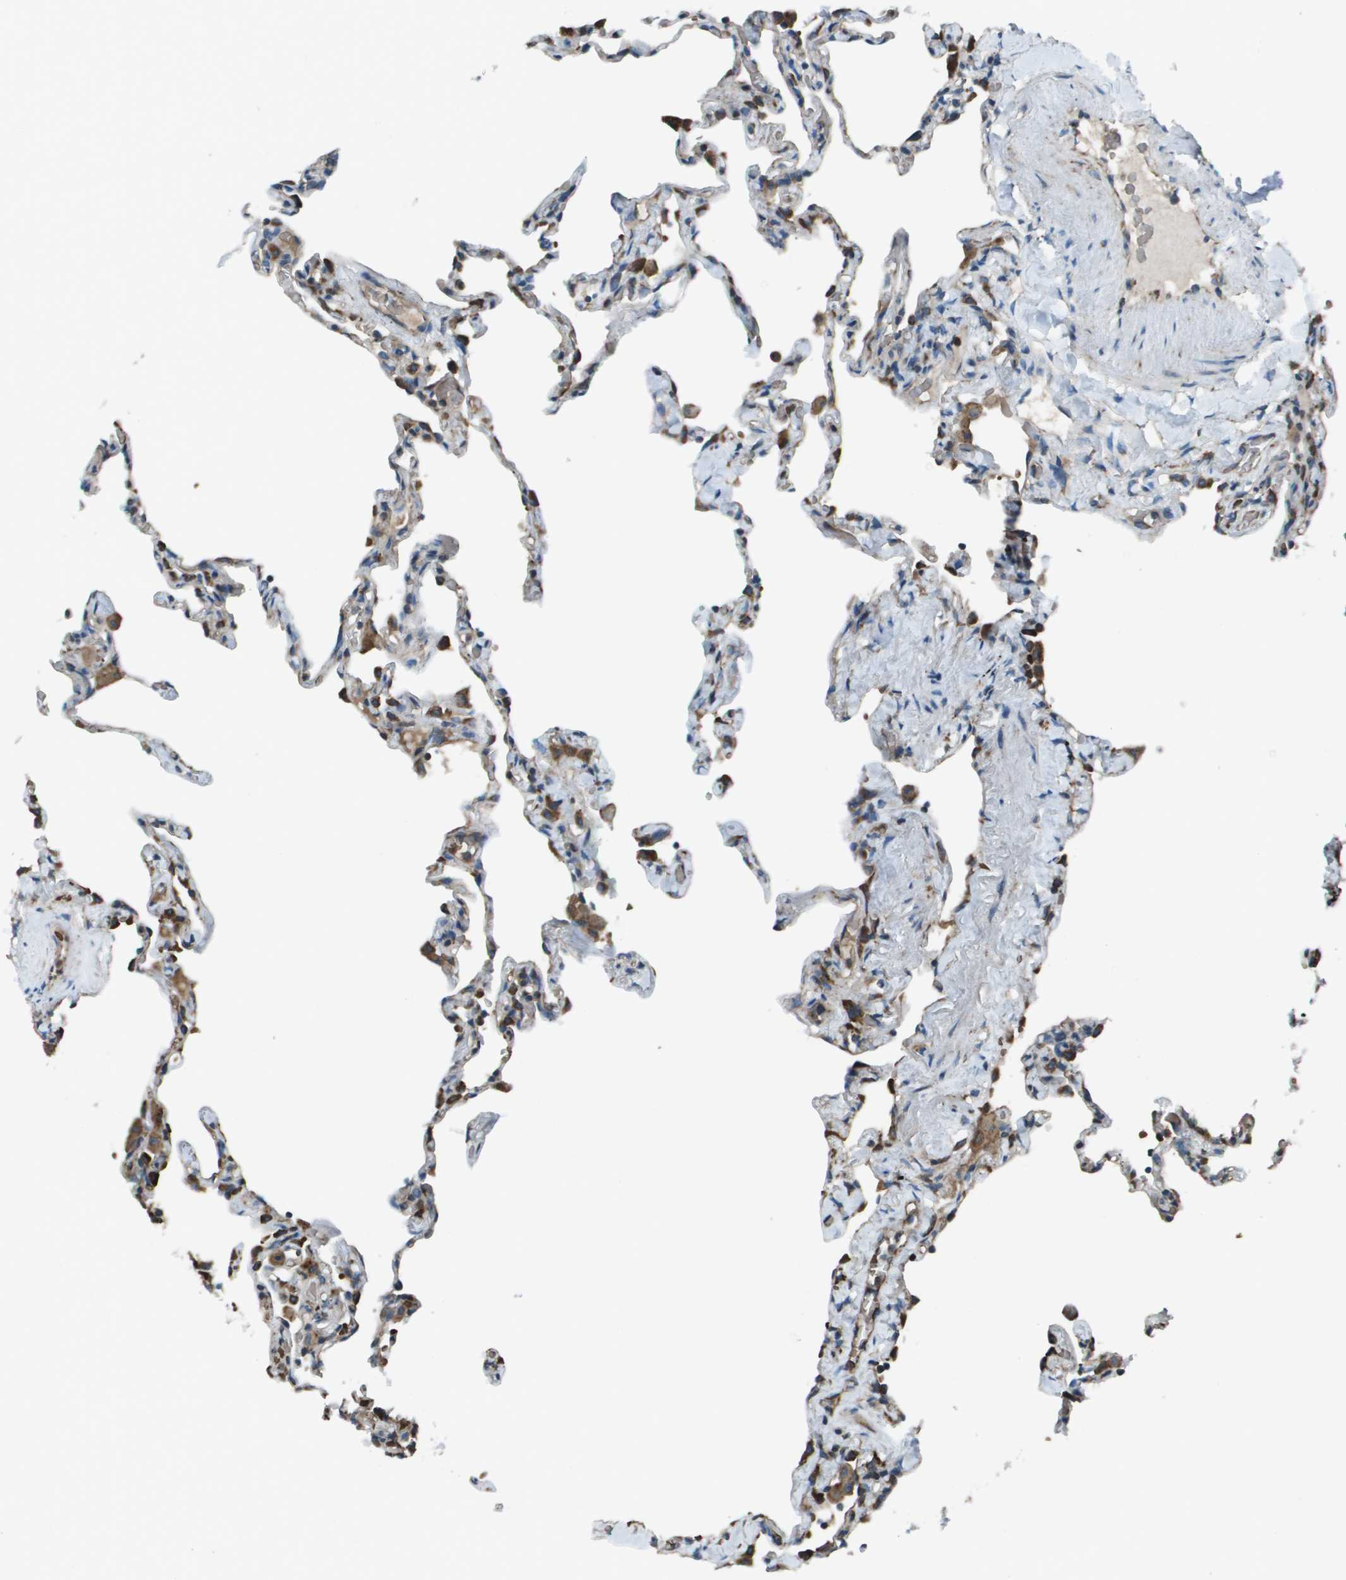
{"staining": {"intensity": "weak", "quantity": "<25%", "location": "cytoplasmic/membranous"}, "tissue": "lung", "cell_type": "Alveolar cells", "image_type": "normal", "snomed": [{"axis": "morphology", "description": "Normal tissue, NOS"}, {"axis": "topography", "description": "Lung"}], "caption": "This is an immunohistochemistry photomicrograph of benign lung. There is no expression in alveolar cells.", "gene": "UTS2", "patient": {"sex": "male", "age": 59}}